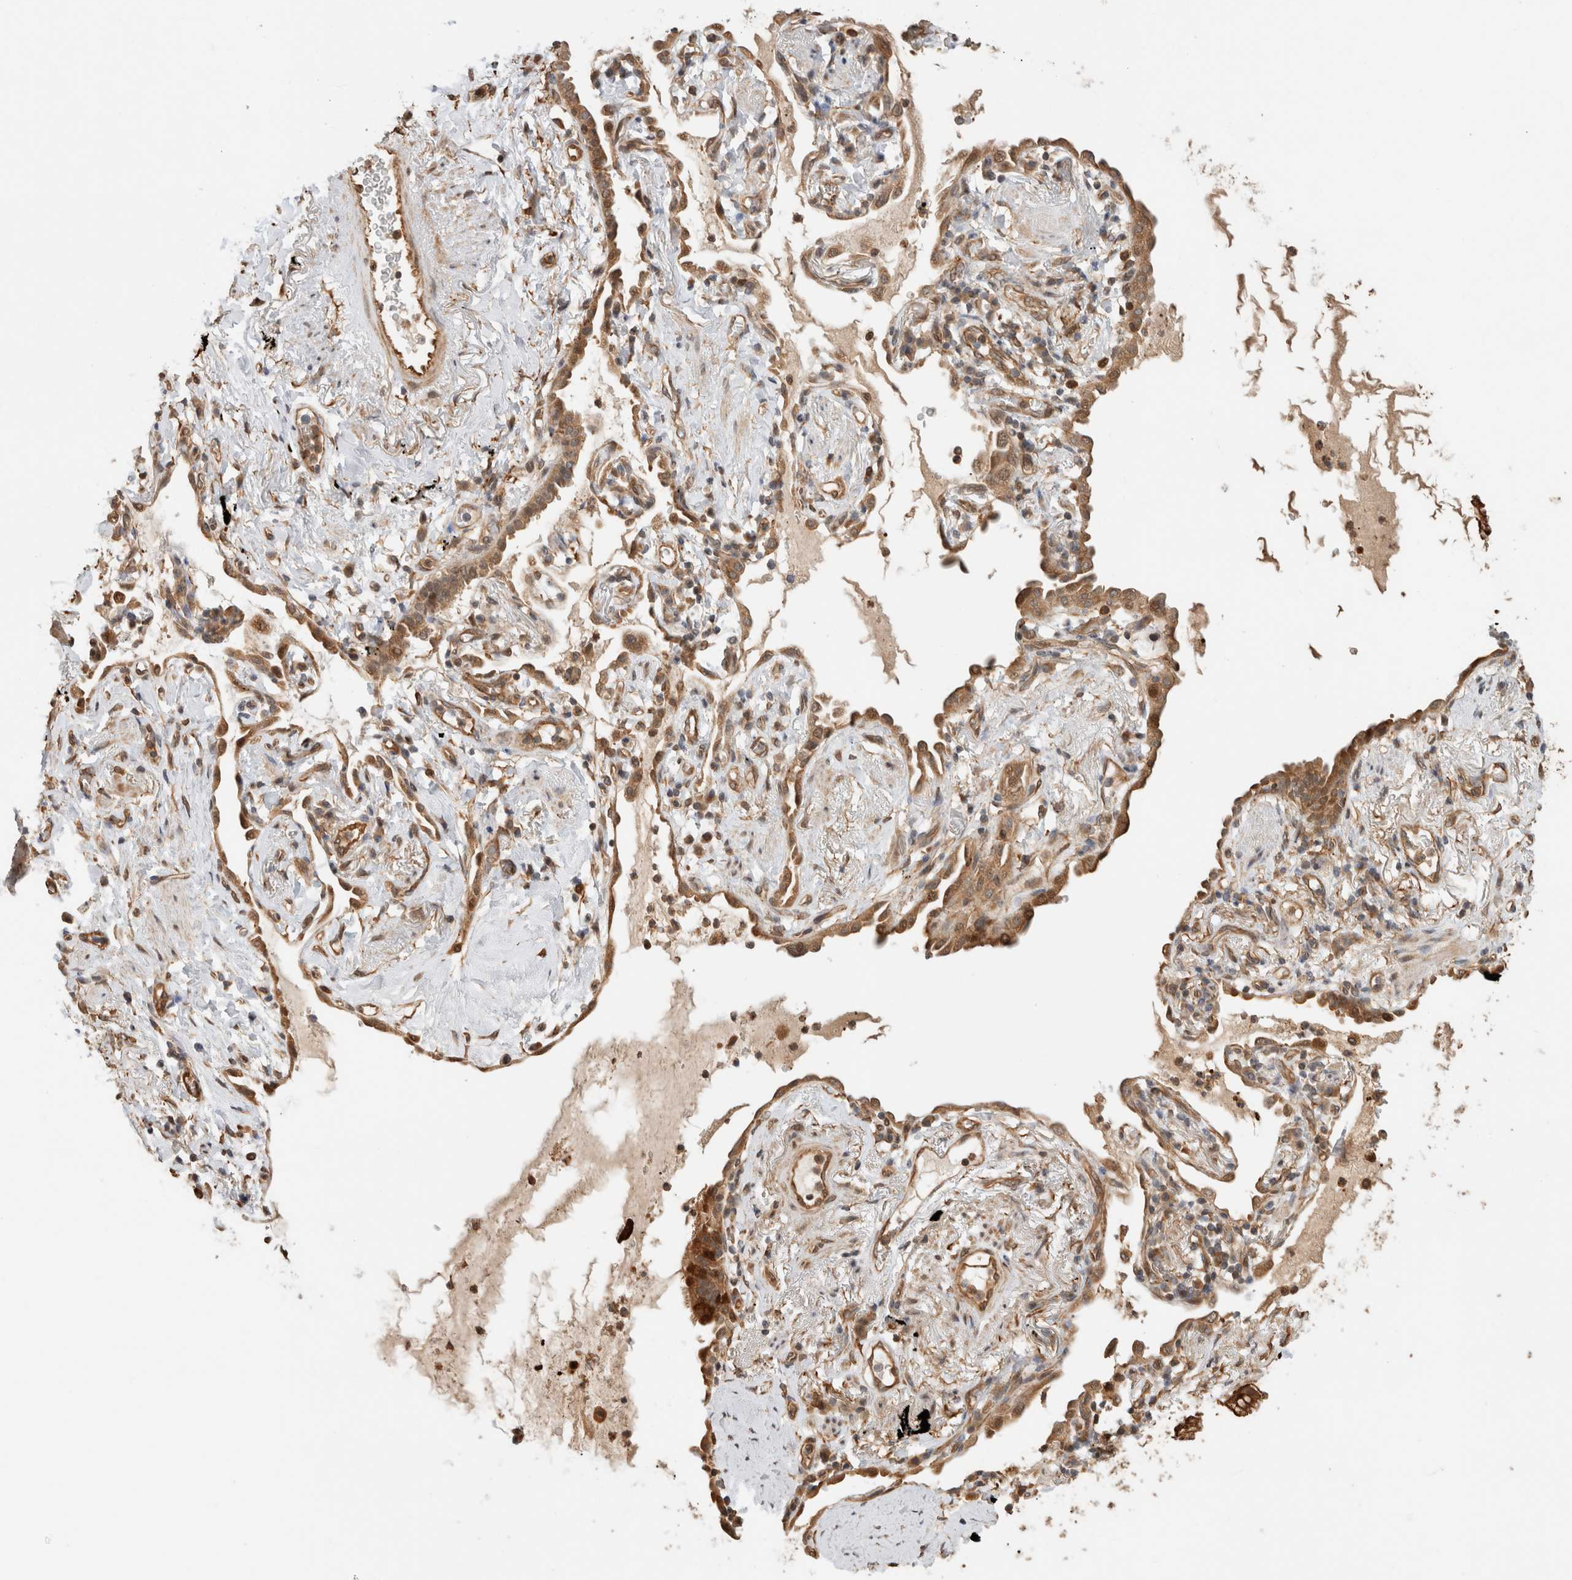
{"staining": {"intensity": "moderate", "quantity": ">75%", "location": "cytoplasmic/membranous"}, "tissue": "lung cancer", "cell_type": "Tumor cells", "image_type": "cancer", "snomed": [{"axis": "morphology", "description": "Adenocarcinoma, NOS"}, {"axis": "topography", "description": "Lung"}], "caption": "Adenocarcinoma (lung) stained for a protein (brown) reveals moderate cytoplasmic/membranous positive staining in approximately >75% of tumor cells.", "gene": "OTUD6B", "patient": {"sex": "female", "age": 70}}